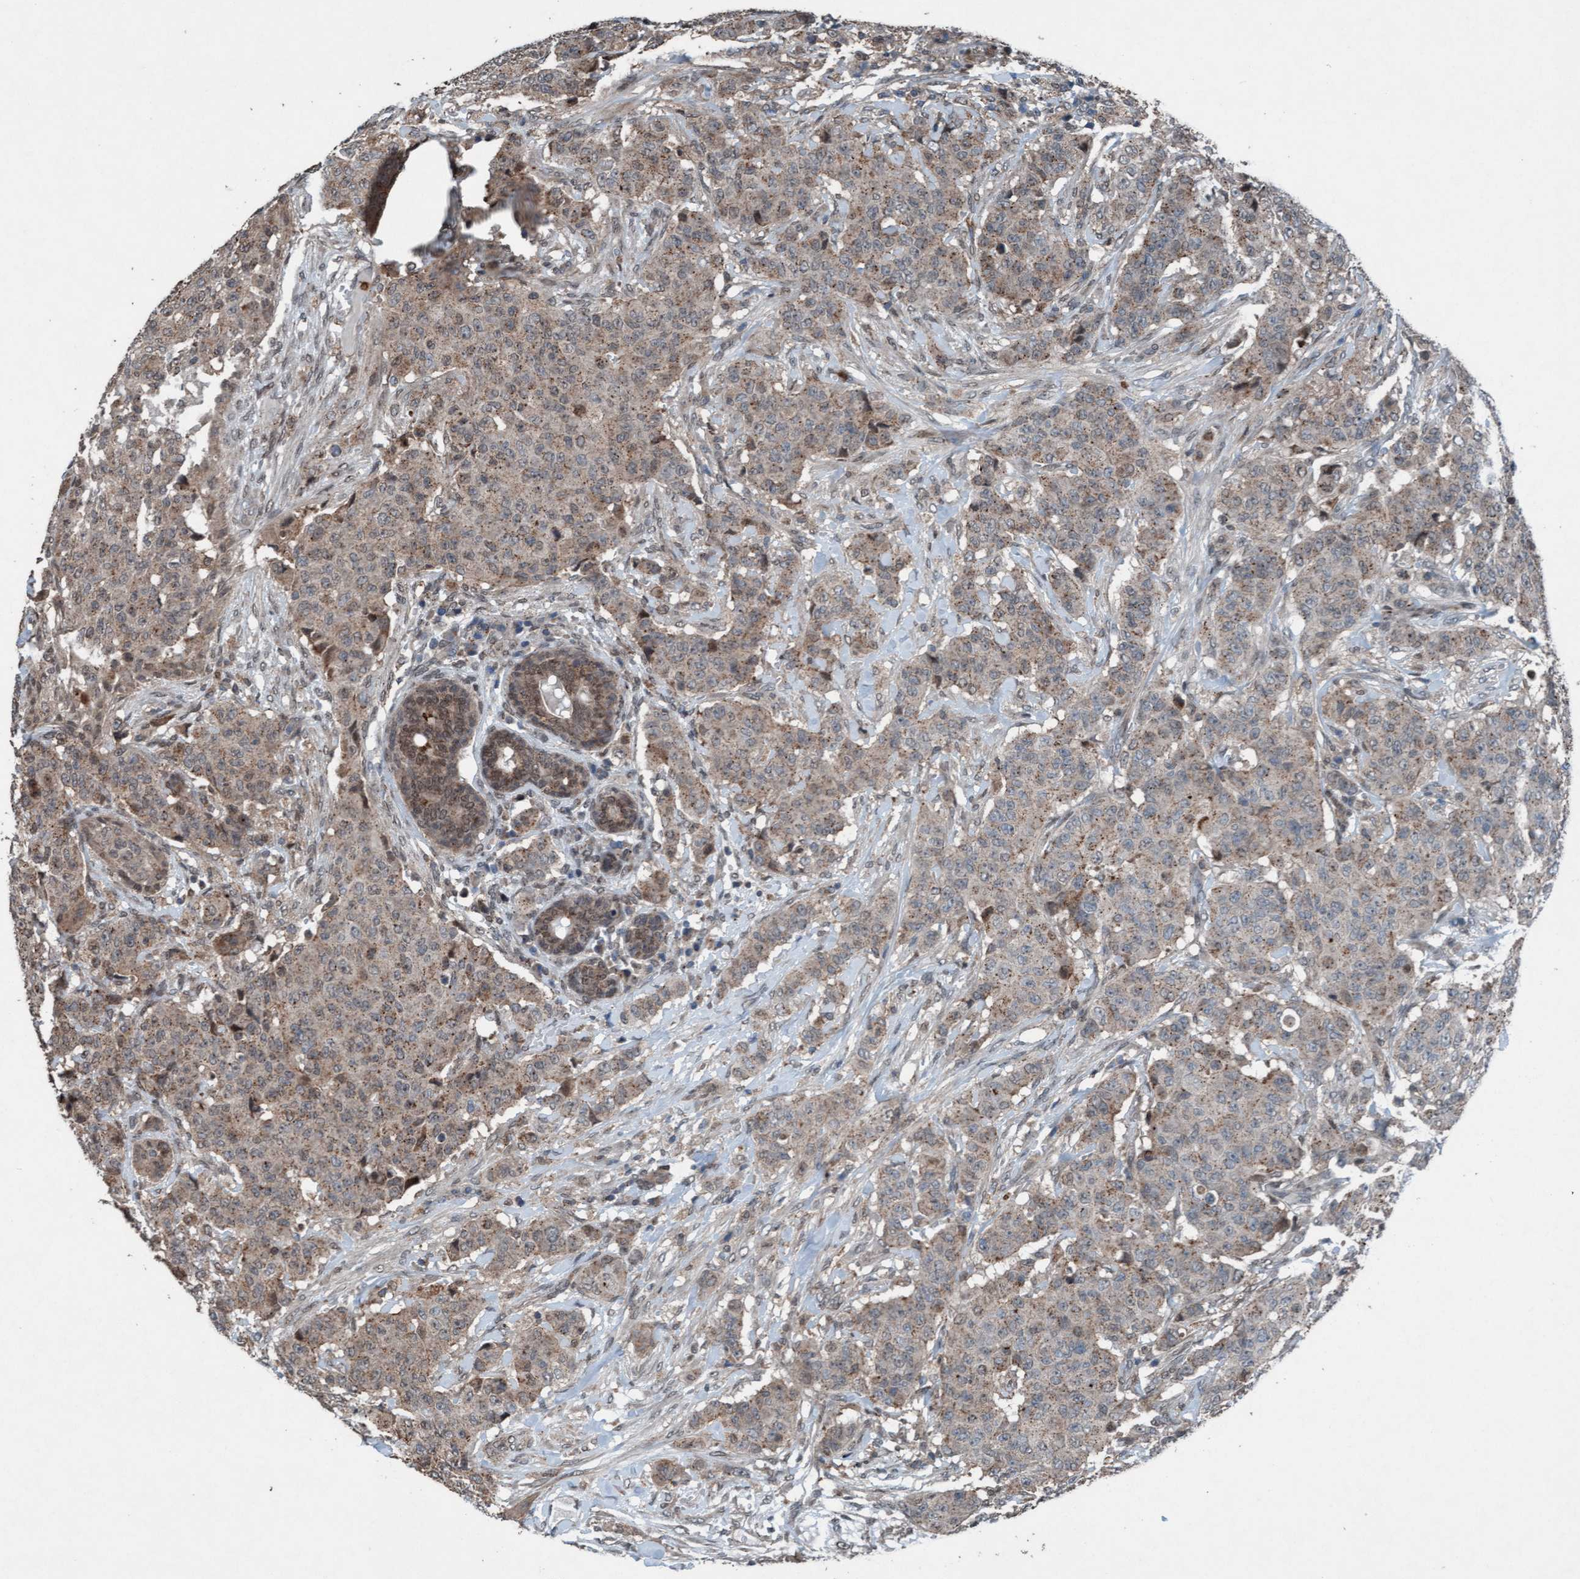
{"staining": {"intensity": "weak", "quantity": ">75%", "location": "cytoplasmic/membranous"}, "tissue": "breast cancer", "cell_type": "Tumor cells", "image_type": "cancer", "snomed": [{"axis": "morphology", "description": "Normal tissue, NOS"}, {"axis": "morphology", "description": "Duct carcinoma"}, {"axis": "topography", "description": "Breast"}], "caption": "Immunohistochemistry of breast cancer (invasive ductal carcinoma) shows low levels of weak cytoplasmic/membranous expression in approximately >75% of tumor cells. (Brightfield microscopy of DAB IHC at high magnification).", "gene": "PLXNB2", "patient": {"sex": "female", "age": 40}}